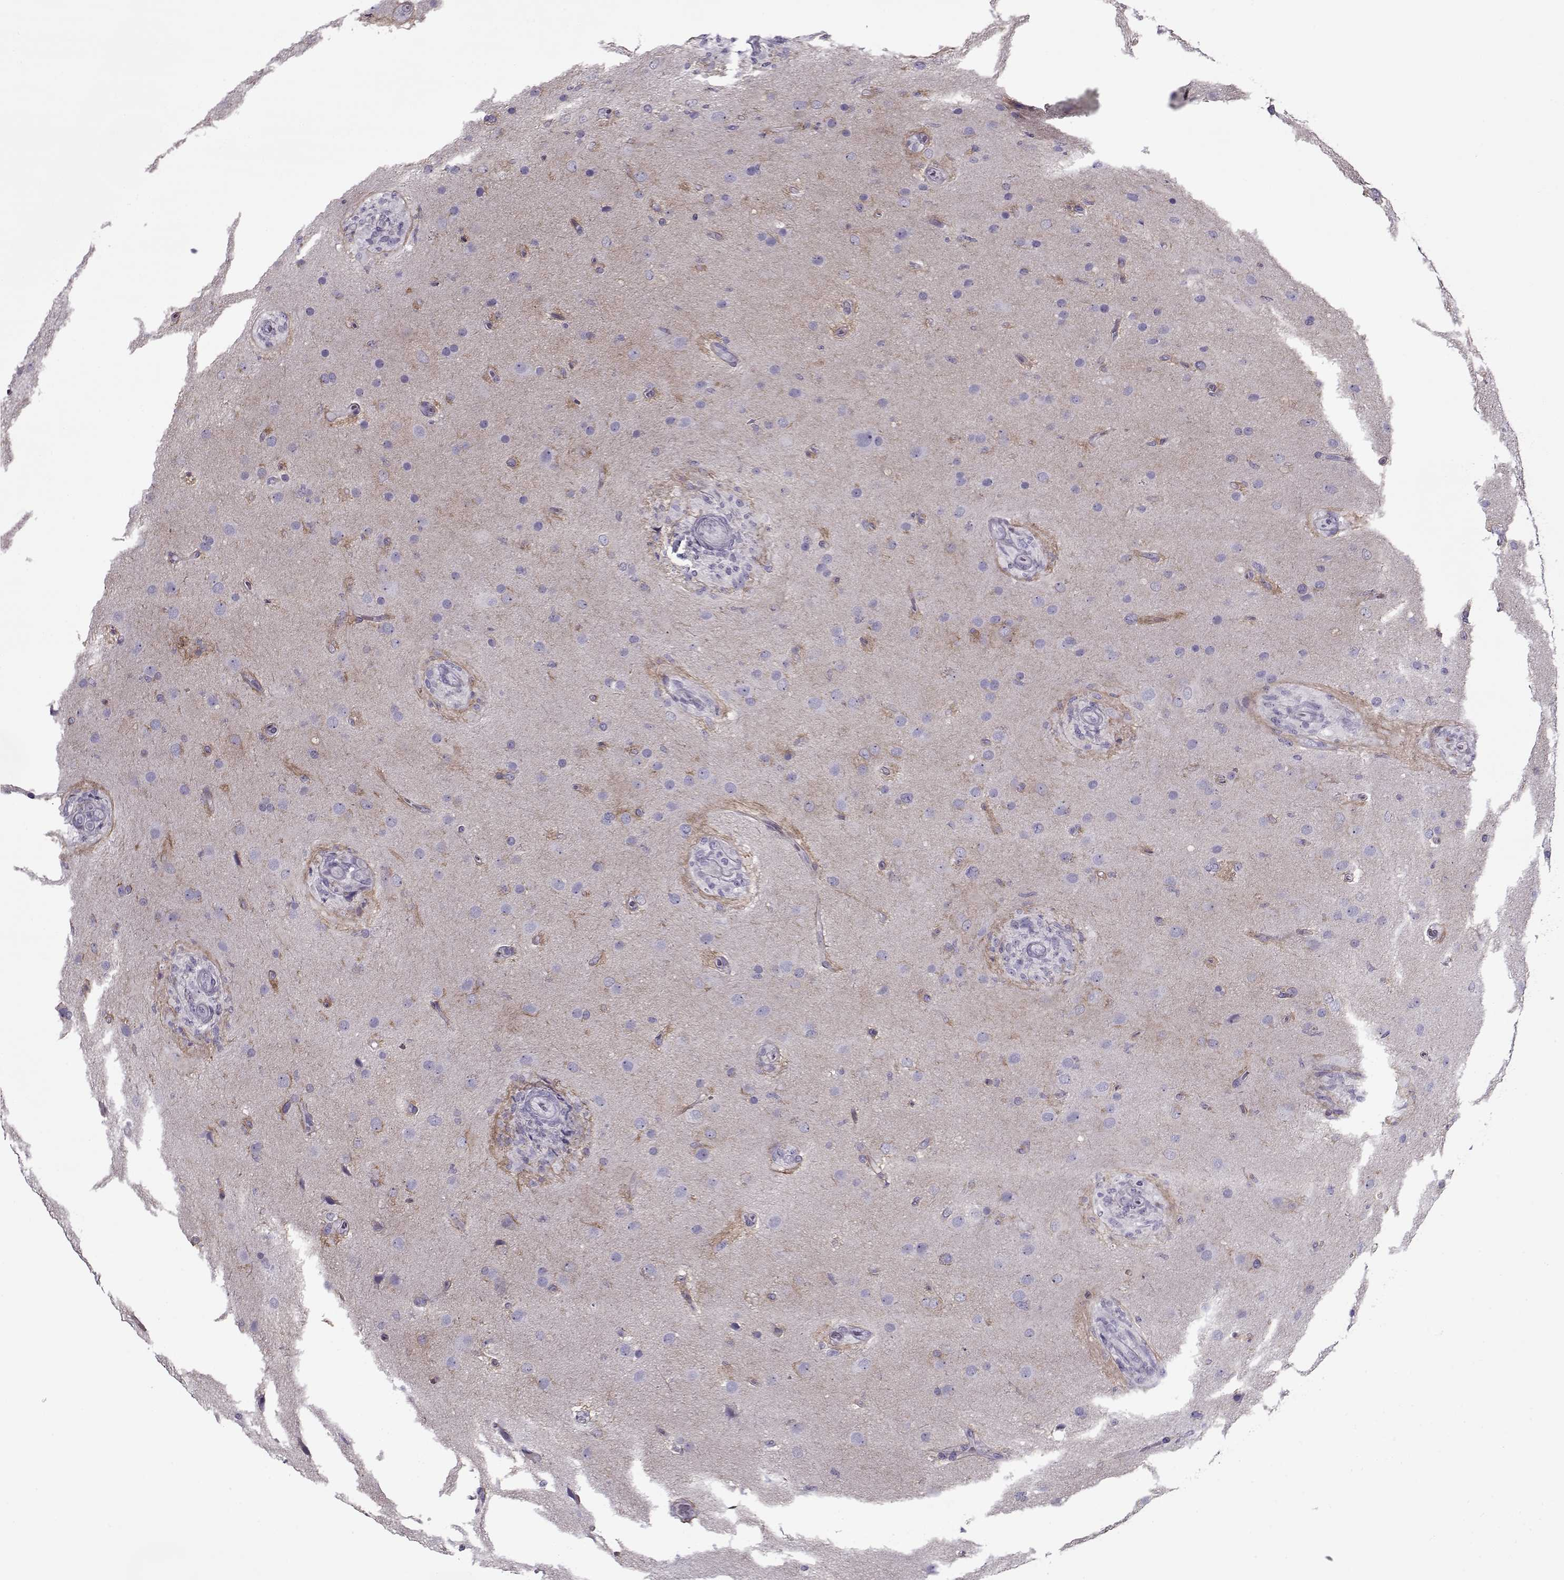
{"staining": {"intensity": "negative", "quantity": "none", "location": "none"}, "tissue": "glioma", "cell_type": "Tumor cells", "image_type": "cancer", "snomed": [{"axis": "morphology", "description": "Glioma, malignant, High grade"}, {"axis": "topography", "description": "Brain"}], "caption": "Malignant glioma (high-grade) was stained to show a protein in brown. There is no significant expression in tumor cells. (DAB IHC, high magnification).", "gene": "PP2D1", "patient": {"sex": "male", "age": 68}}